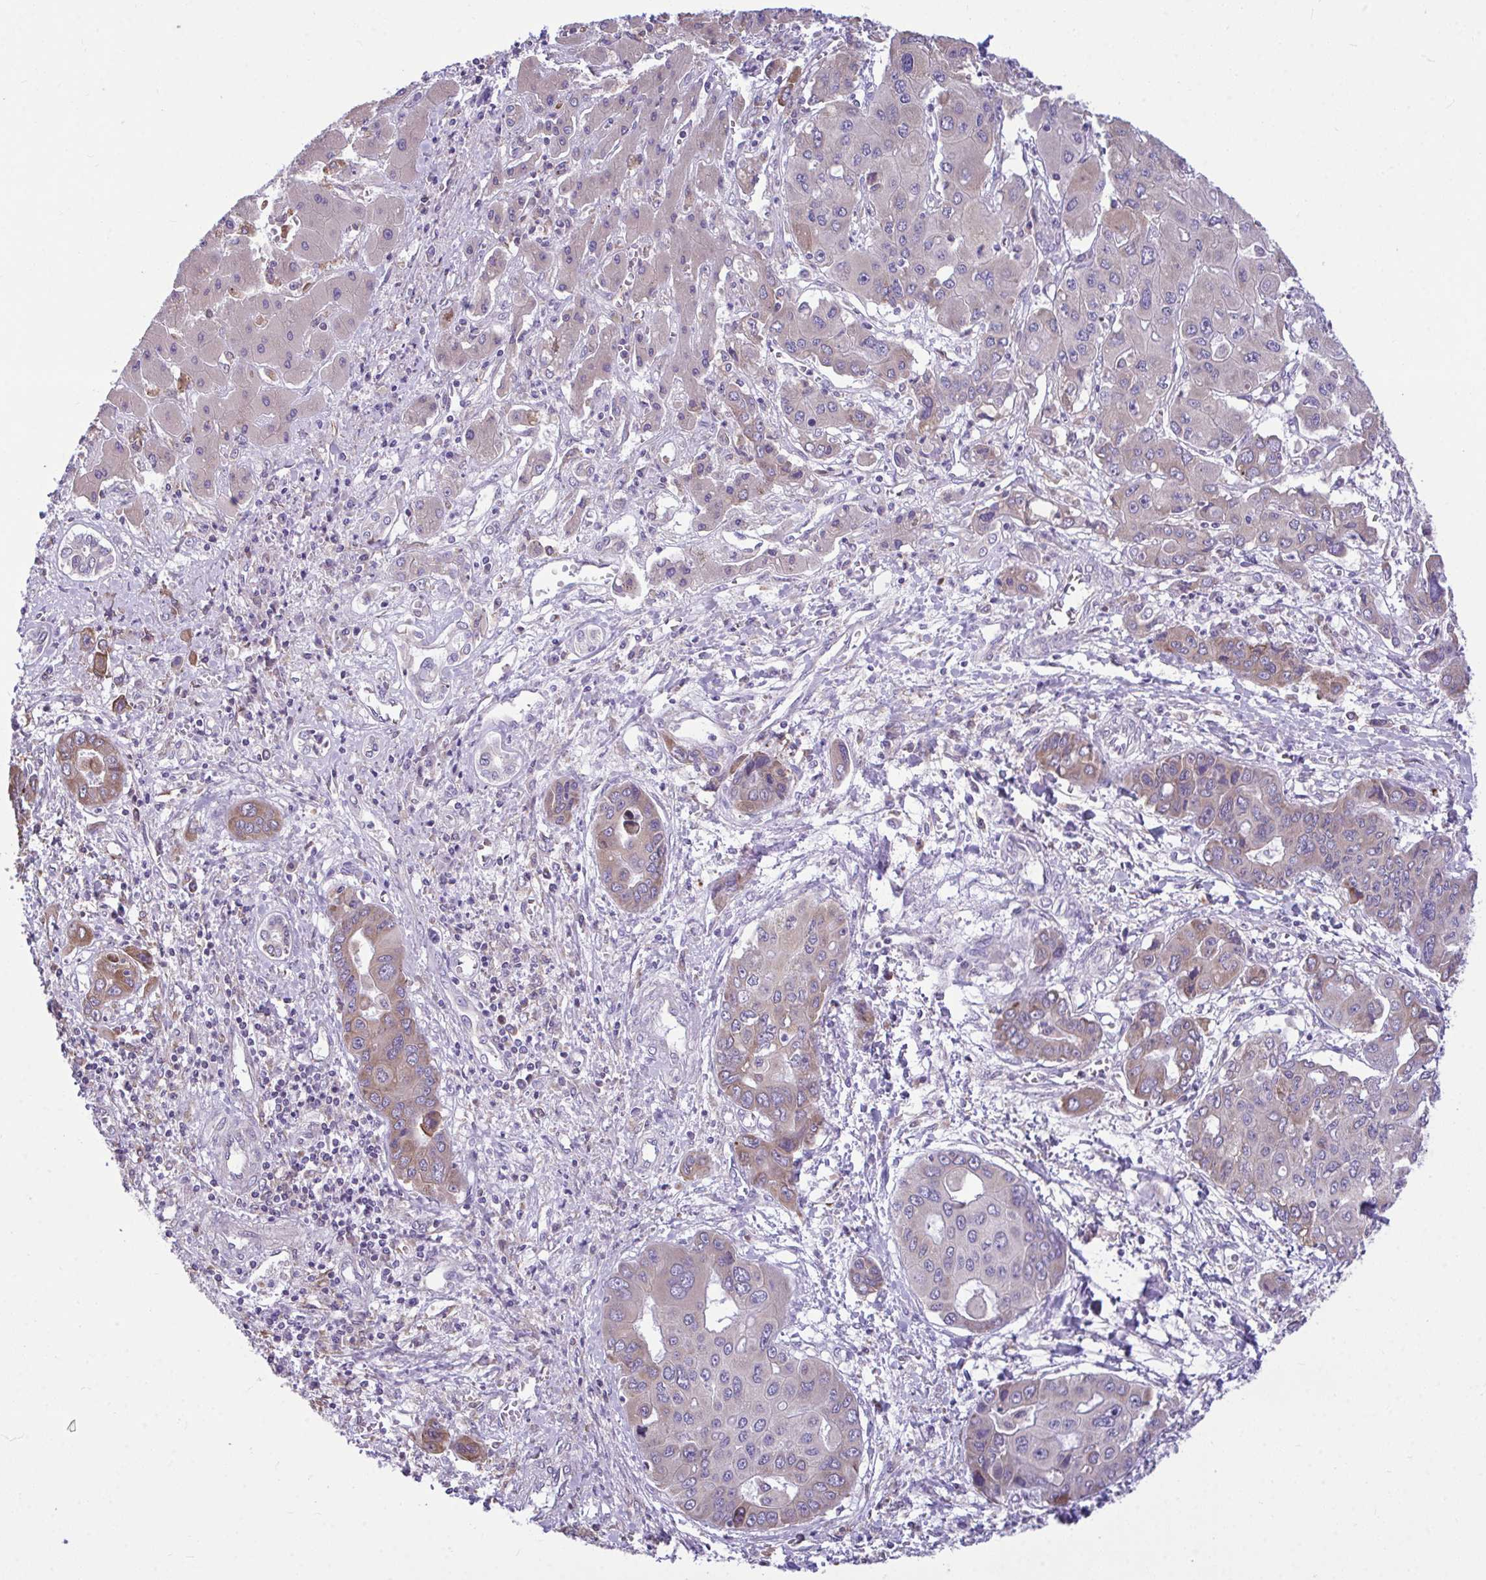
{"staining": {"intensity": "weak", "quantity": "<25%", "location": "cytoplasmic/membranous"}, "tissue": "liver cancer", "cell_type": "Tumor cells", "image_type": "cancer", "snomed": [{"axis": "morphology", "description": "Cholangiocarcinoma"}, {"axis": "topography", "description": "Liver"}], "caption": "This photomicrograph is of liver cancer stained with immunohistochemistry to label a protein in brown with the nuclei are counter-stained blue. There is no staining in tumor cells. (DAB (3,3'-diaminobenzidine) immunohistochemistry (IHC) visualized using brightfield microscopy, high magnification).", "gene": "PIGK", "patient": {"sex": "male", "age": 67}}